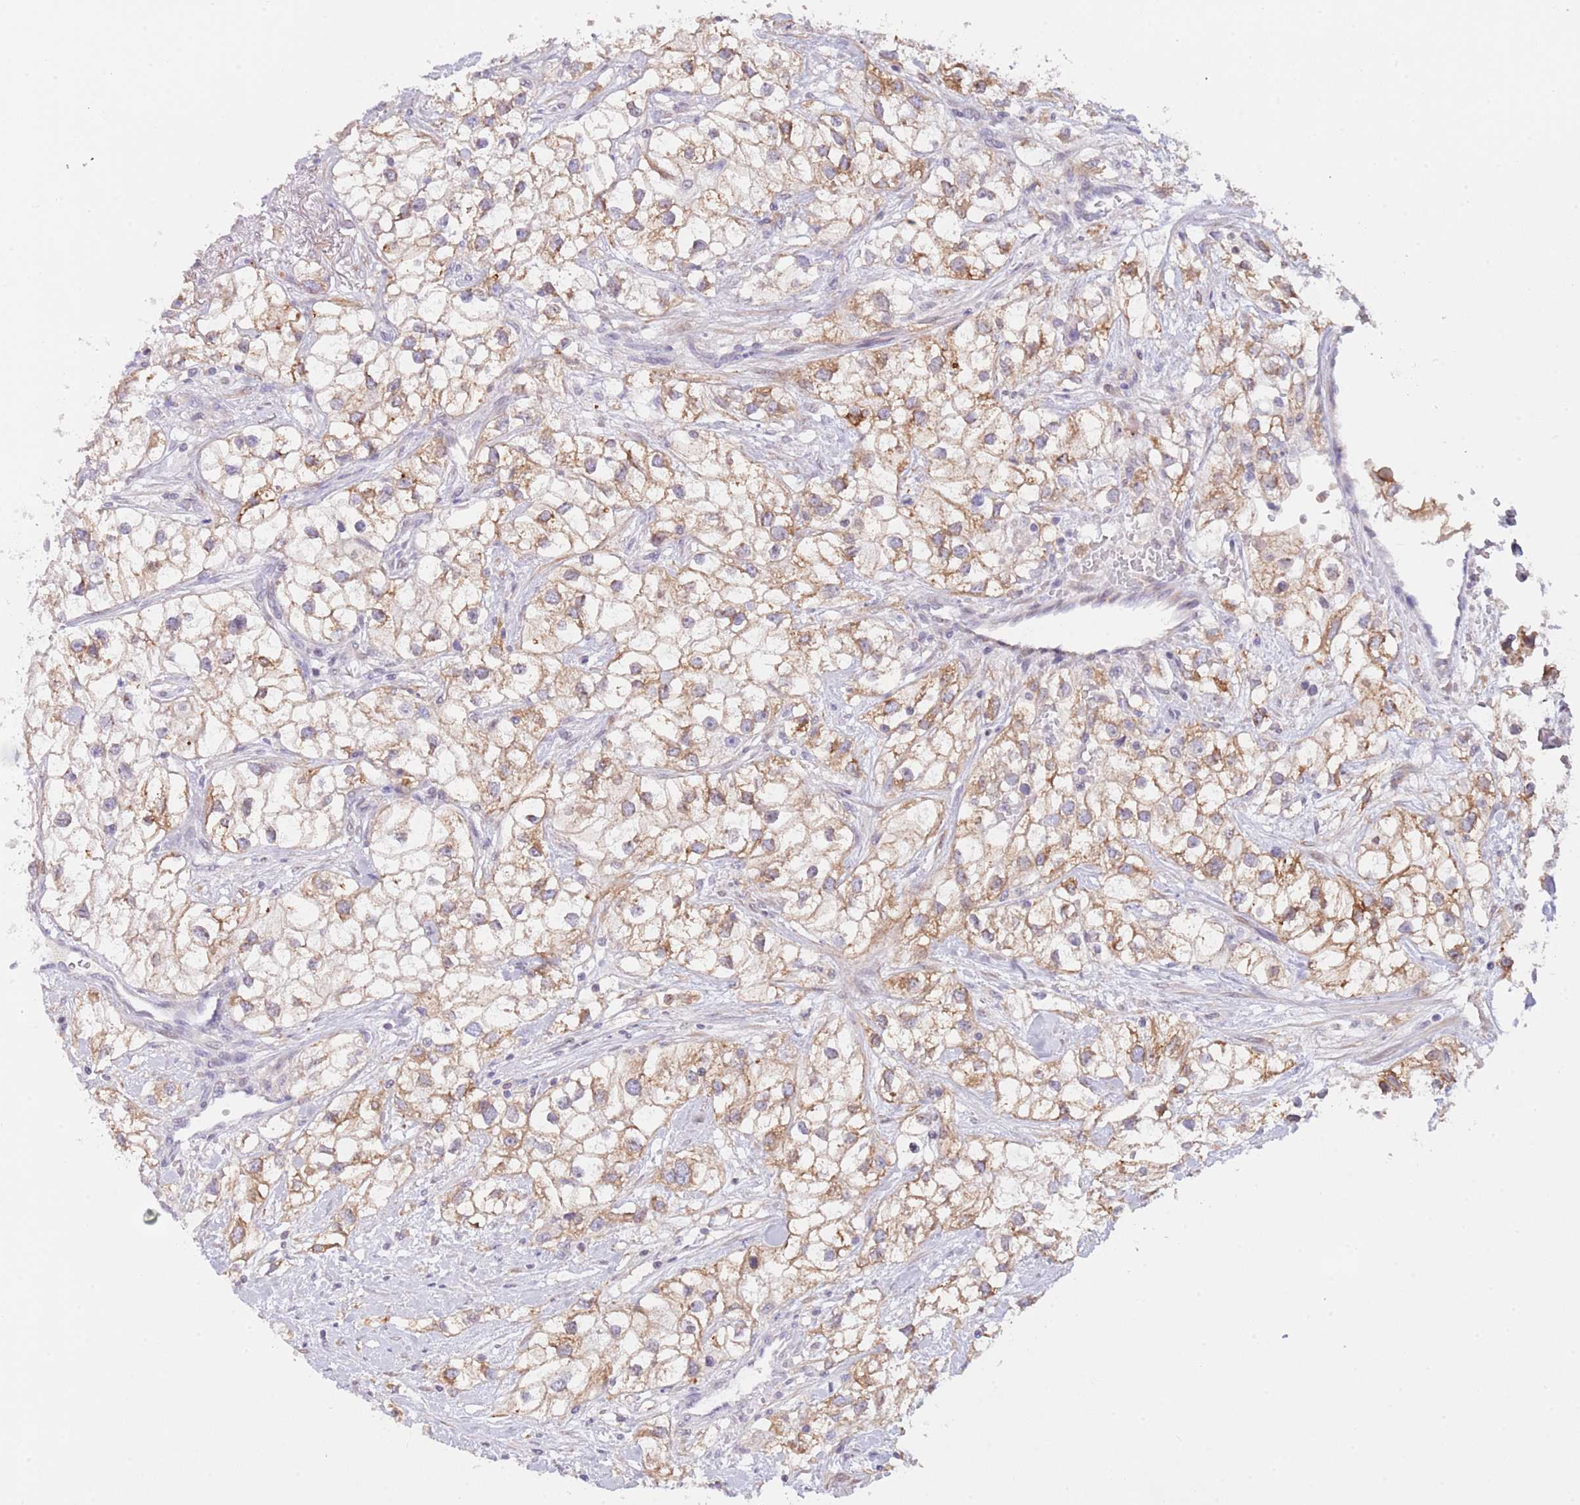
{"staining": {"intensity": "moderate", "quantity": ">75%", "location": "cytoplasmic/membranous"}, "tissue": "renal cancer", "cell_type": "Tumor cells", "image_type": "cancer", "snomed": [{"axis": "morphology", "description": "Adenocarcinoma, NOS"}, {"axis": "topography", "description": "Kidney"}], "caption": "Adenocarcinoma (renal) stained for a protein reveals moderate cytoplasmic/membranous positivity in tumor cells. (DAB (3,3'-diaminobenzidine) IHC, brown staining for protein, blue staining for nuclei).", "gene": "EBPL", "patient": {"sex": "male", "age": 59}}